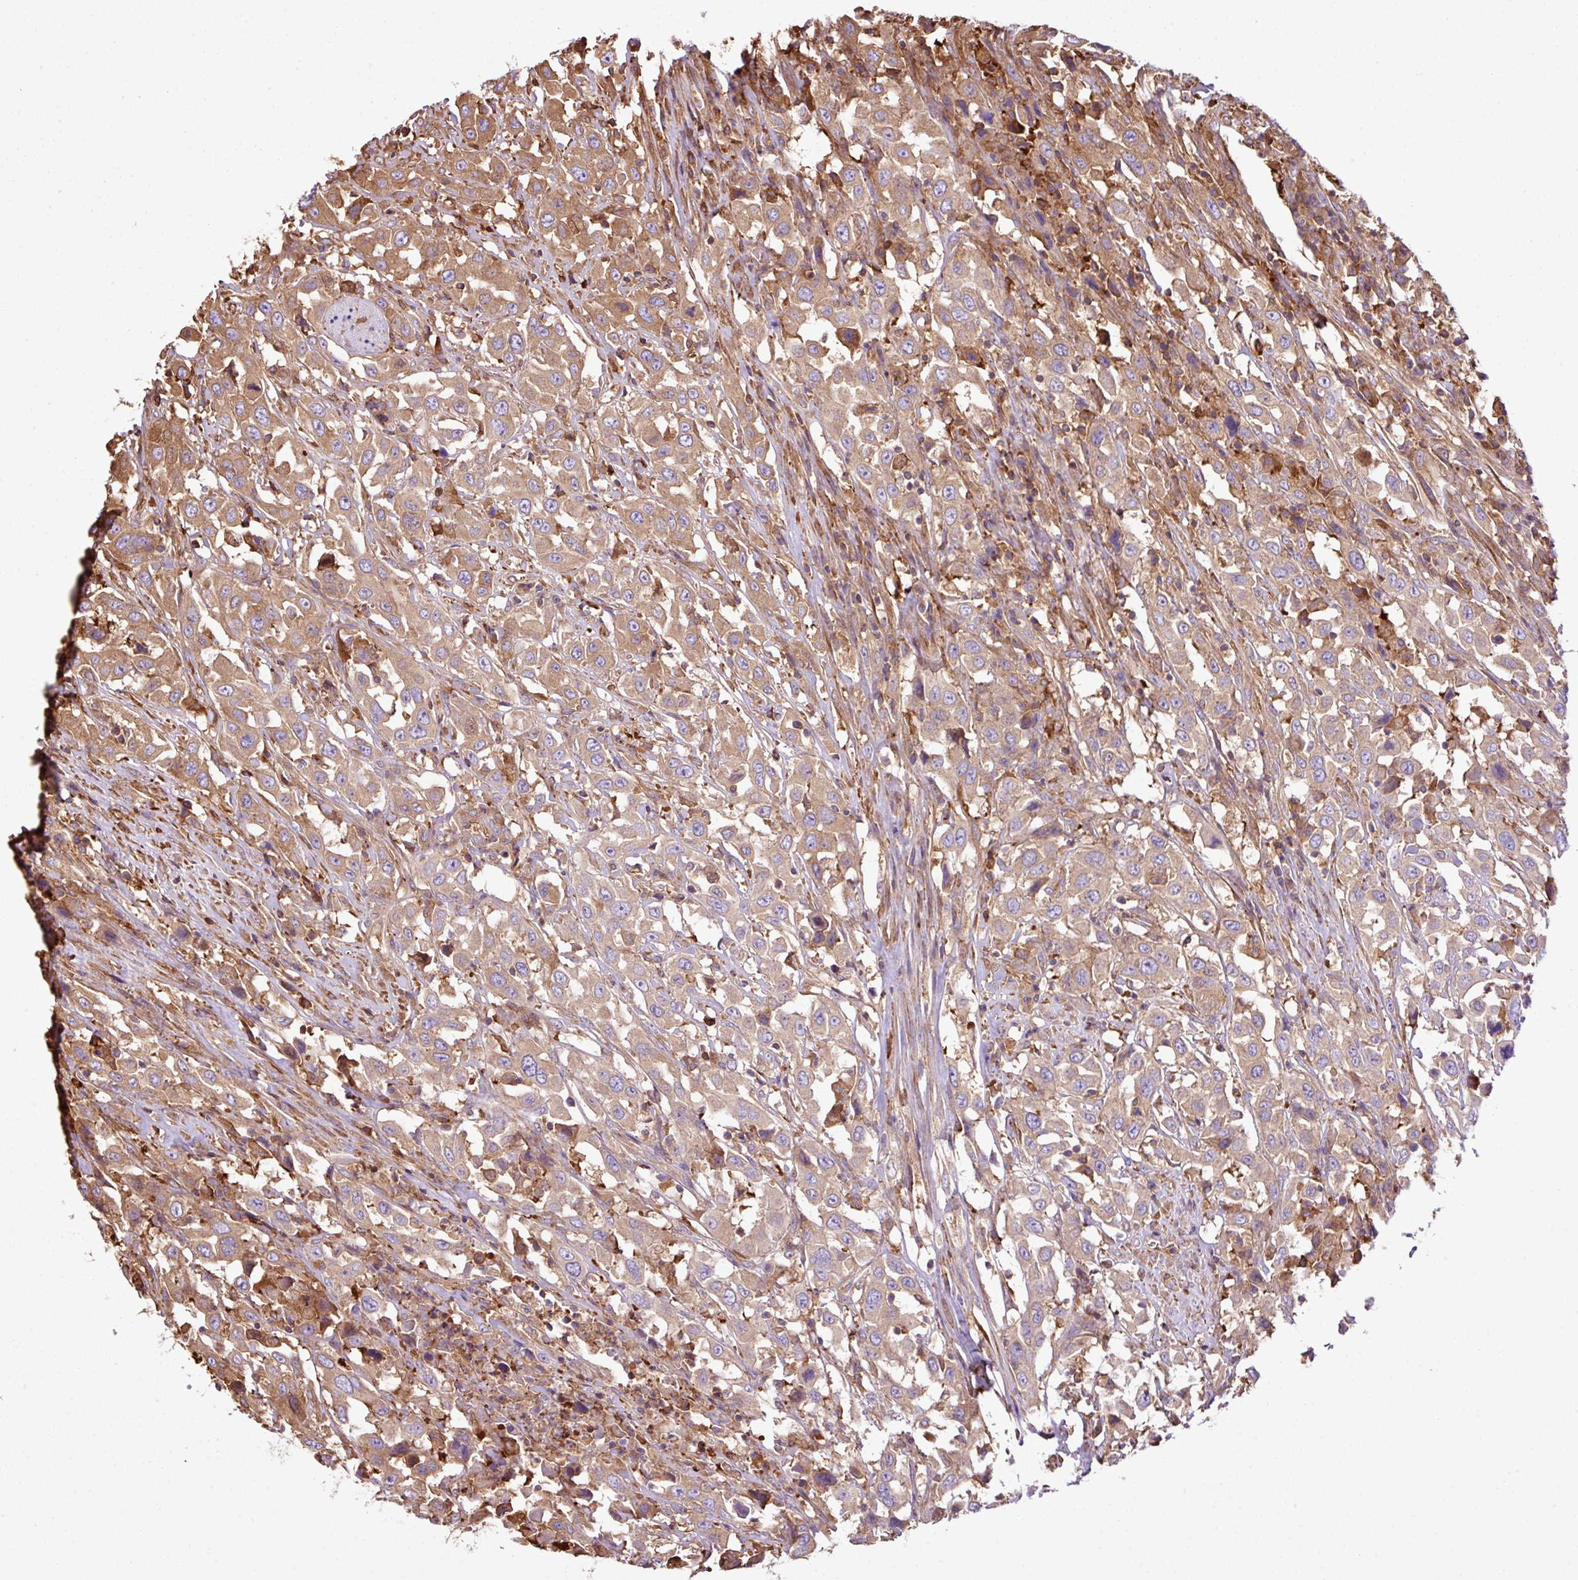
{"staining": {"intensity": "moderate", "quantity": ">75%", "location": "cytoplasmic/membranous"}, "tissue": "urothelial cancer", "cell_type": "Tumor cells", "image_type": "cancer", "snomed": [{"axis": "morphology", "description": "Urothelial carcinoma, High grade"}, {"axis": "topography", "description": "Urinary bladder"}], "caption": "A histopathology image of human urothelial cancer stained for a protein exhibits moderate cytoplasmic/membranous brown staining in tumor cells.", "gene": "PGAP6", "patient": {"sex": "male", "age": 61}}